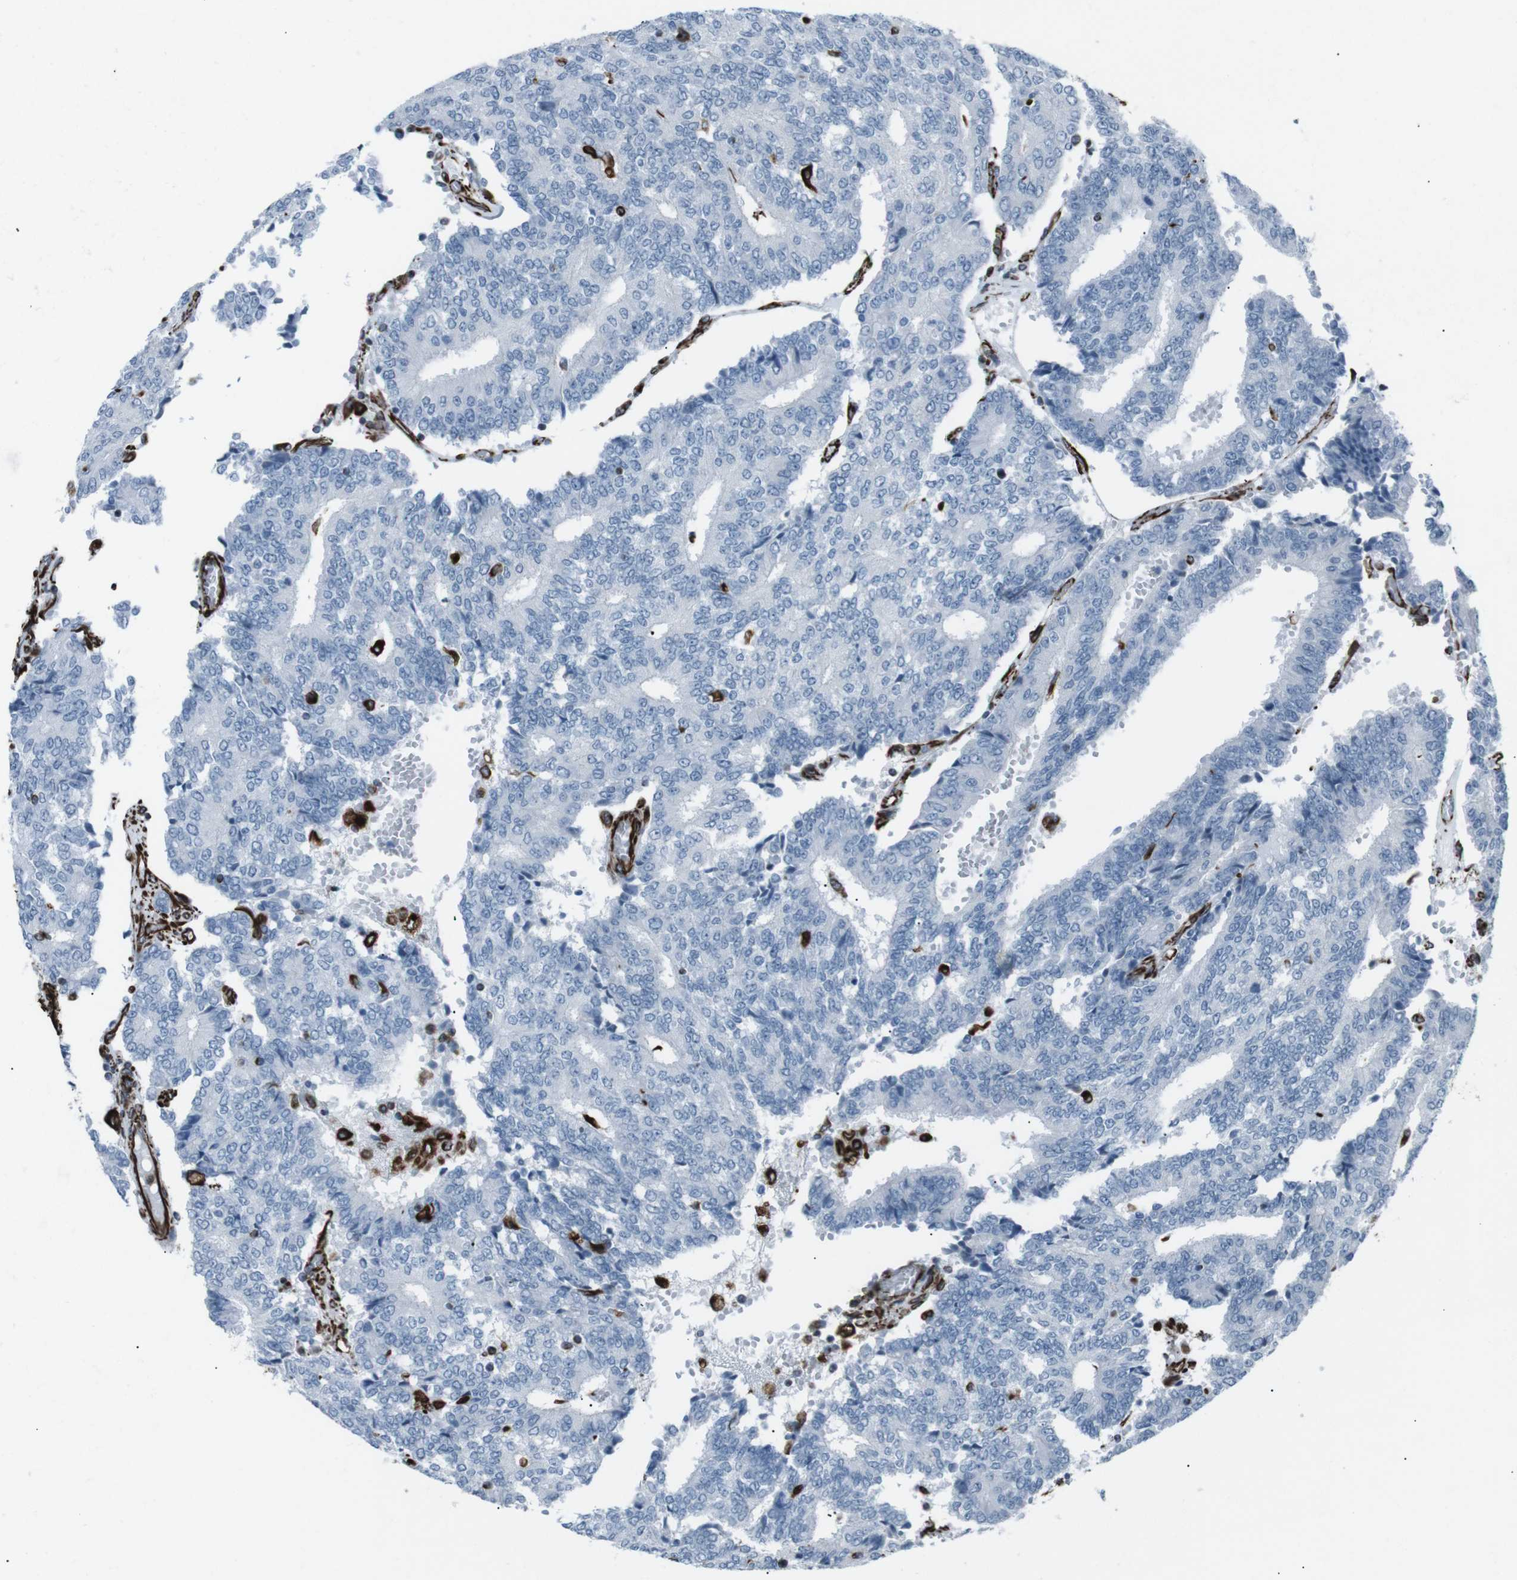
{"staining": {"intensity": "negative", "quantity": "none", "location": "none"}, "tissue": "prostate cancer", "cell_type": "Tumor cells", "image_type": "cancer", "snomed": [{"axis": "morphology", "description": "Adenocarcinoma, High grade"}, {"axis": "topography", "description": "Prostate"}], "caption": "Immunohistochemistry (IHC) of prostate adenocarcinoma (high-grade) exhibits no positivity in tumor cells.", "gene": "ZDHHC6", "patient": {"sex": "male", "age": 55}}